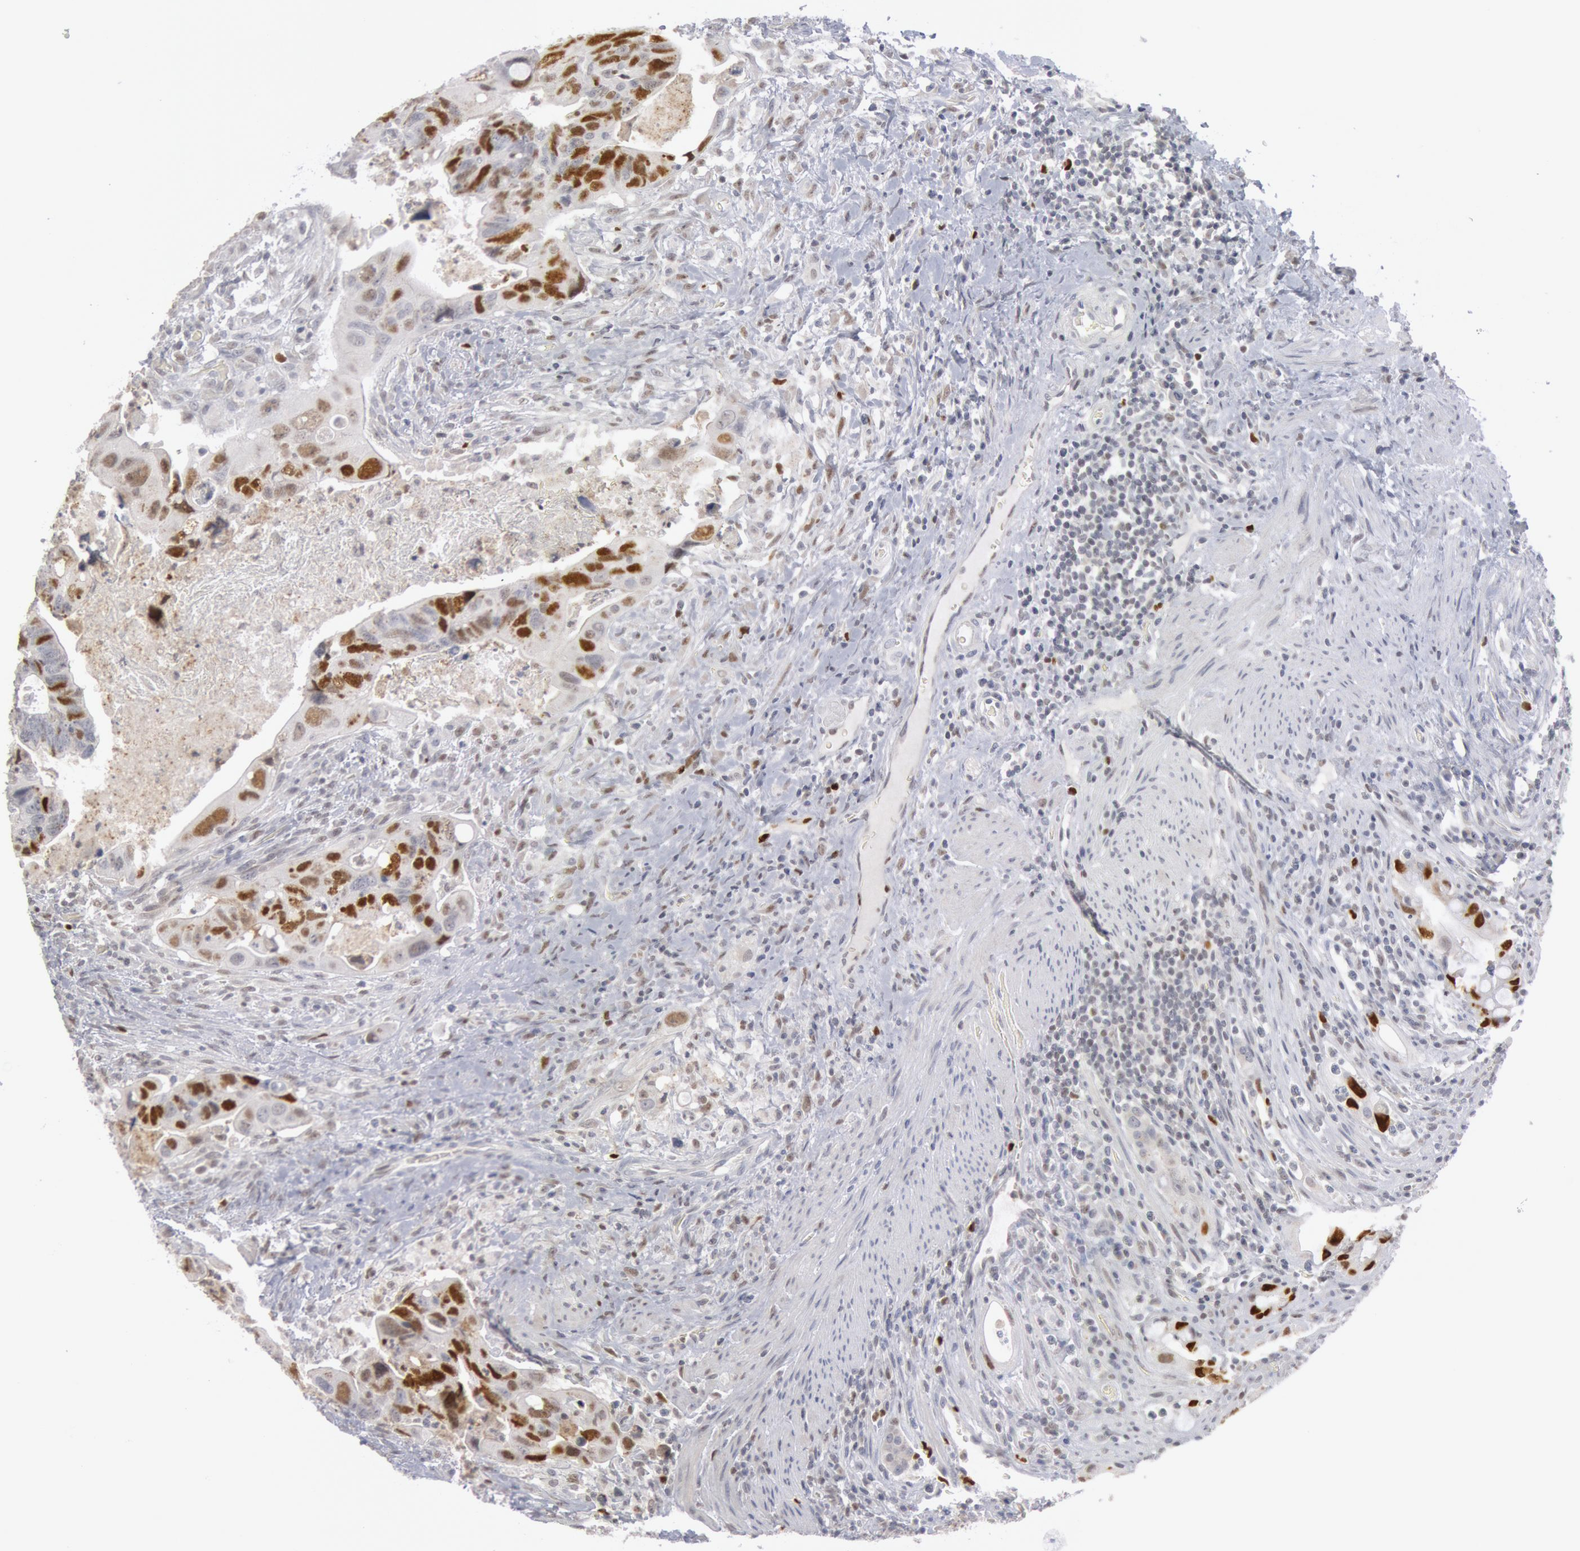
{"staining": {"intensity": "moderate", "quantity": "25%-75%", "location": "nuclear"}, "tissue": "colorectal cancer", "cell_type": "Tumor cells", "image_type": "cancer", "snomed": [{"axis": "morphology", "description": "Adenocarcinoma, NOS"}, {"axis": "topography", "description": "Rectum"}], "caption": "Colorectal cancer stained with a protein marker demonstrates moderate staining in tumor cells.", "gene": "WDHD1", "patient": {"sex": "male", "age": 53}}